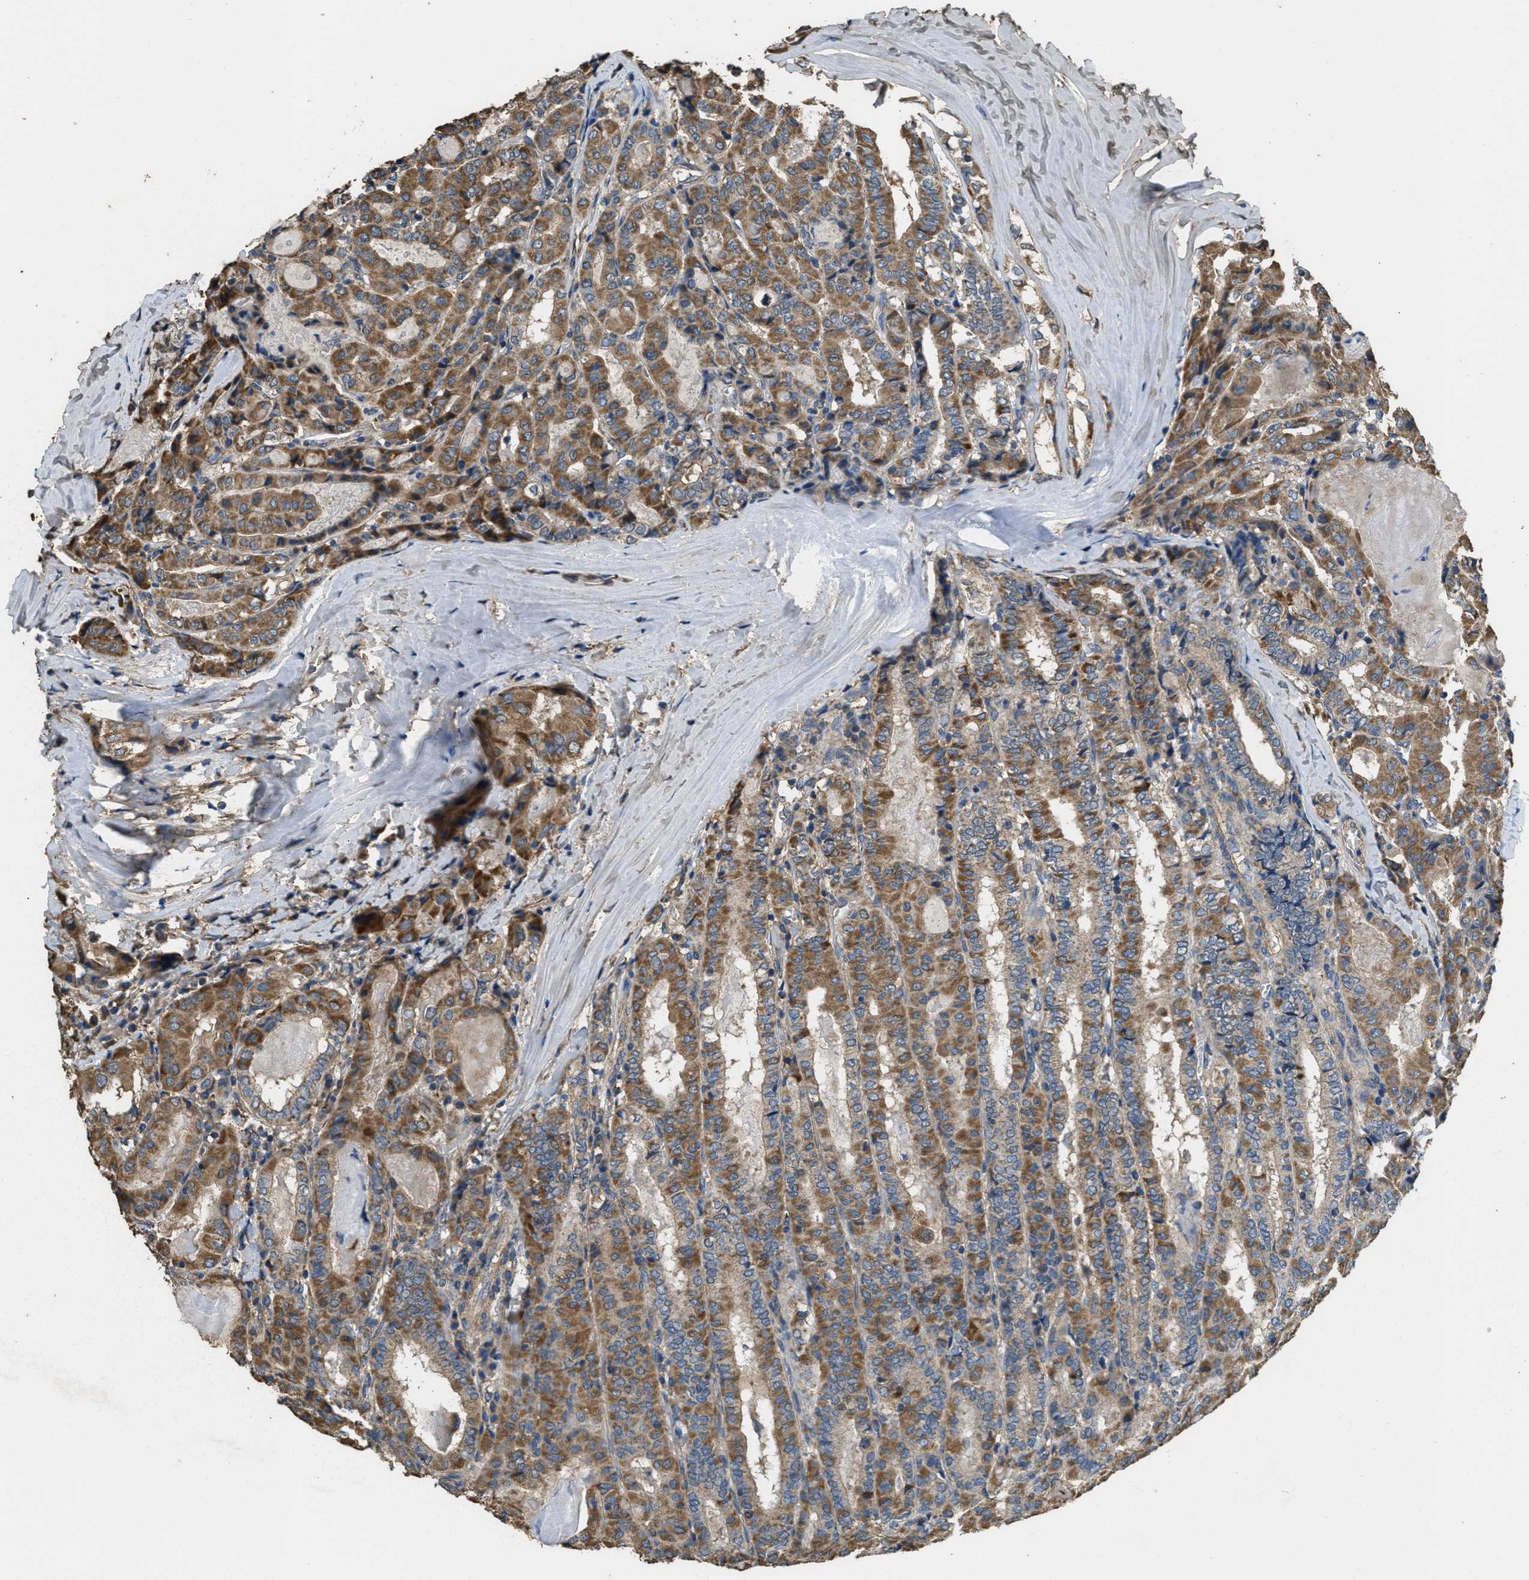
{"staining": {"intensity": "moderate", "quantity": ">75%", "location": "cytoplasmic/membranous"}, "tissue": "thyroid cancer", "cell_type": "Tumor cells", "image_type": "cancer", "snomed": [{"axis": "morphology", "description": "Papillary adenocarcinoma, NOS"}, {"axis": "topography", "description": "Thyroid gland"}], "caption": "This image reveals thyroid cancer (papillary adenocarcinoma) stained with immunohistochemistry to label a protein in brown. The cytoplasmic/membranous of tumor cells show moderate positivity for the protein. Nuclei are counter-stained blue.", "gene": "THBS2", "patient": {"sex": "female", "age": 42}}